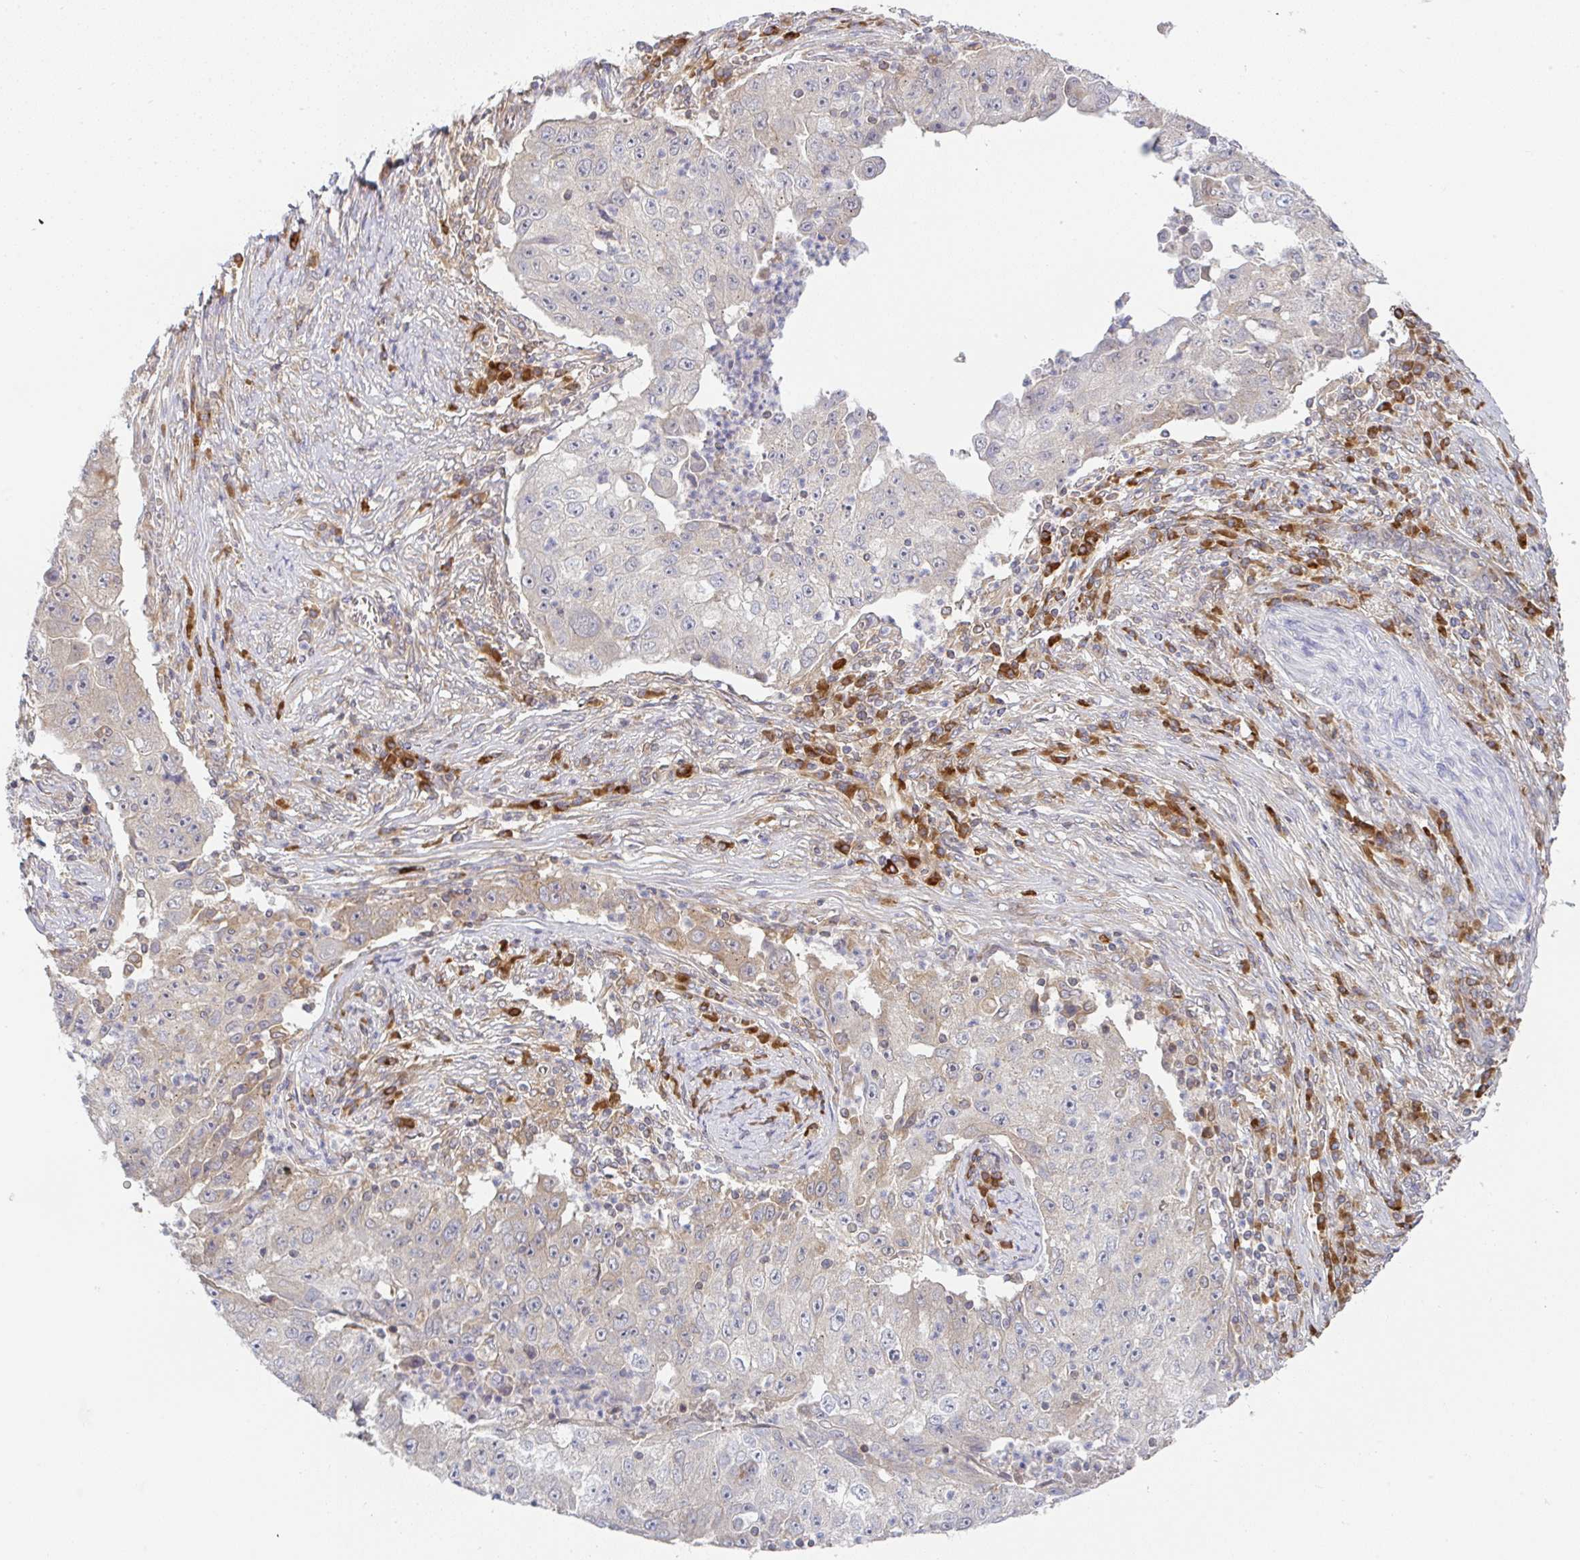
{"staining": {"intensity": "weak", "quantity": "<25%", "location": "cytoplasmic/membranous"}, "tissue": "lung cancer", "cell_type": "Tumor cells", "image_type": "cancer", "snomed": [{"axis": "morphology", "description": "Squamous cell carcinoma, NOS"}, {"axis": "topography", "description": "Lung"}], "caption": "Immunohistochemistry micrograph of neoplastic tissue: human lung cancer (squamous cell carcinoma) stained with DAB (3,3'-diaminobenzidine) exhibits no significant protein expression in tumor cells.", "gene": "DERL2", "patient": {"sex": "male", "age": 64}}